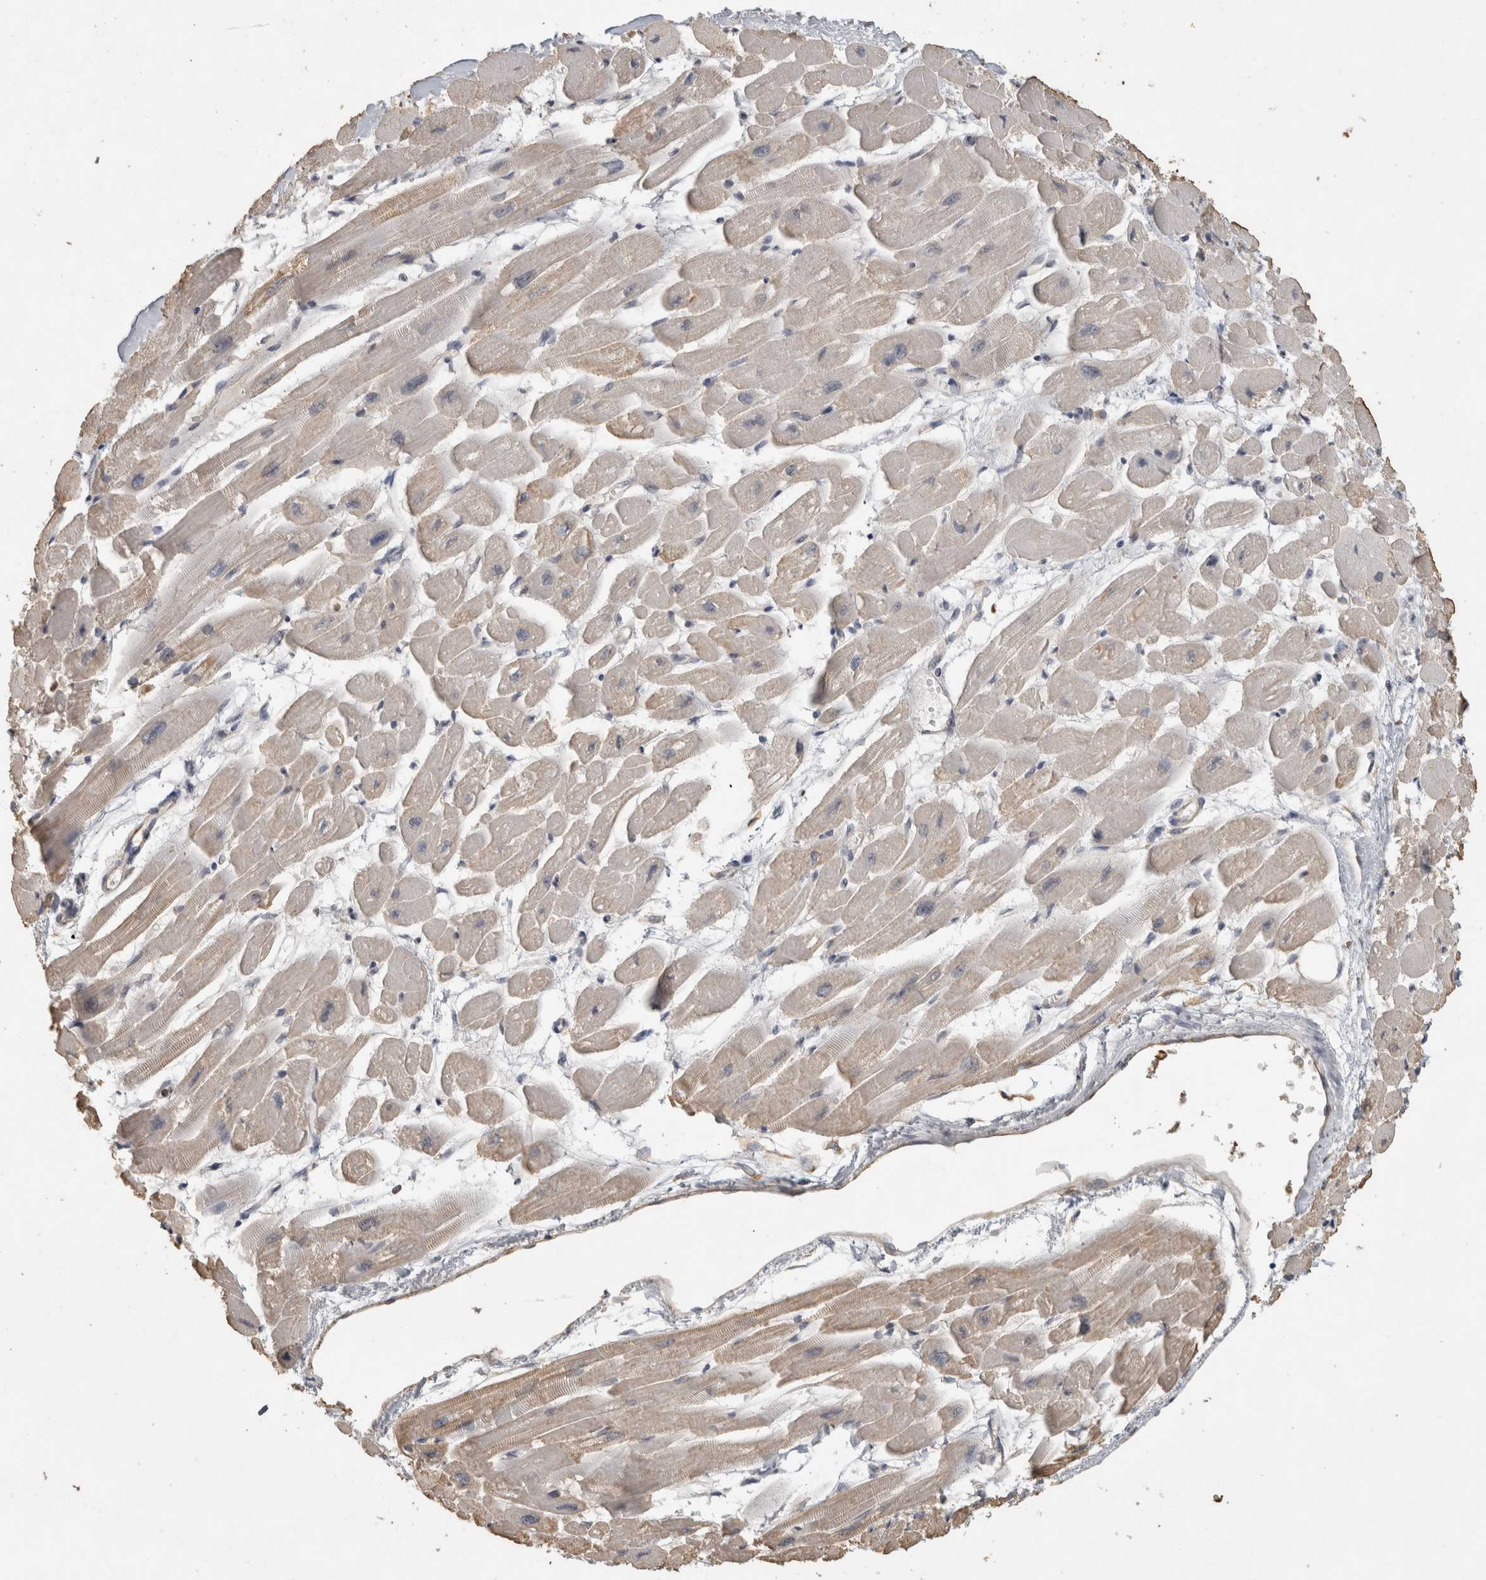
{"staining": {"intensity": "negative", "quantity": "none", "location": "none"}, "tissue": "heart muscle", "cell_type": "Cardiomyocytes", "image_type": "normal", "snomed": [{"axis": "morphology", "description": "Normal tissue, NOS"}, {"axis": "topography", "description": "Heart"}], "caption": "This is an immunohistochemistry photomicrograph of normal human heart muscle. There is no positivity in cardiomyocytes.", "gene": "REPS2", "patient": {"sex": "female", "age": 54}}